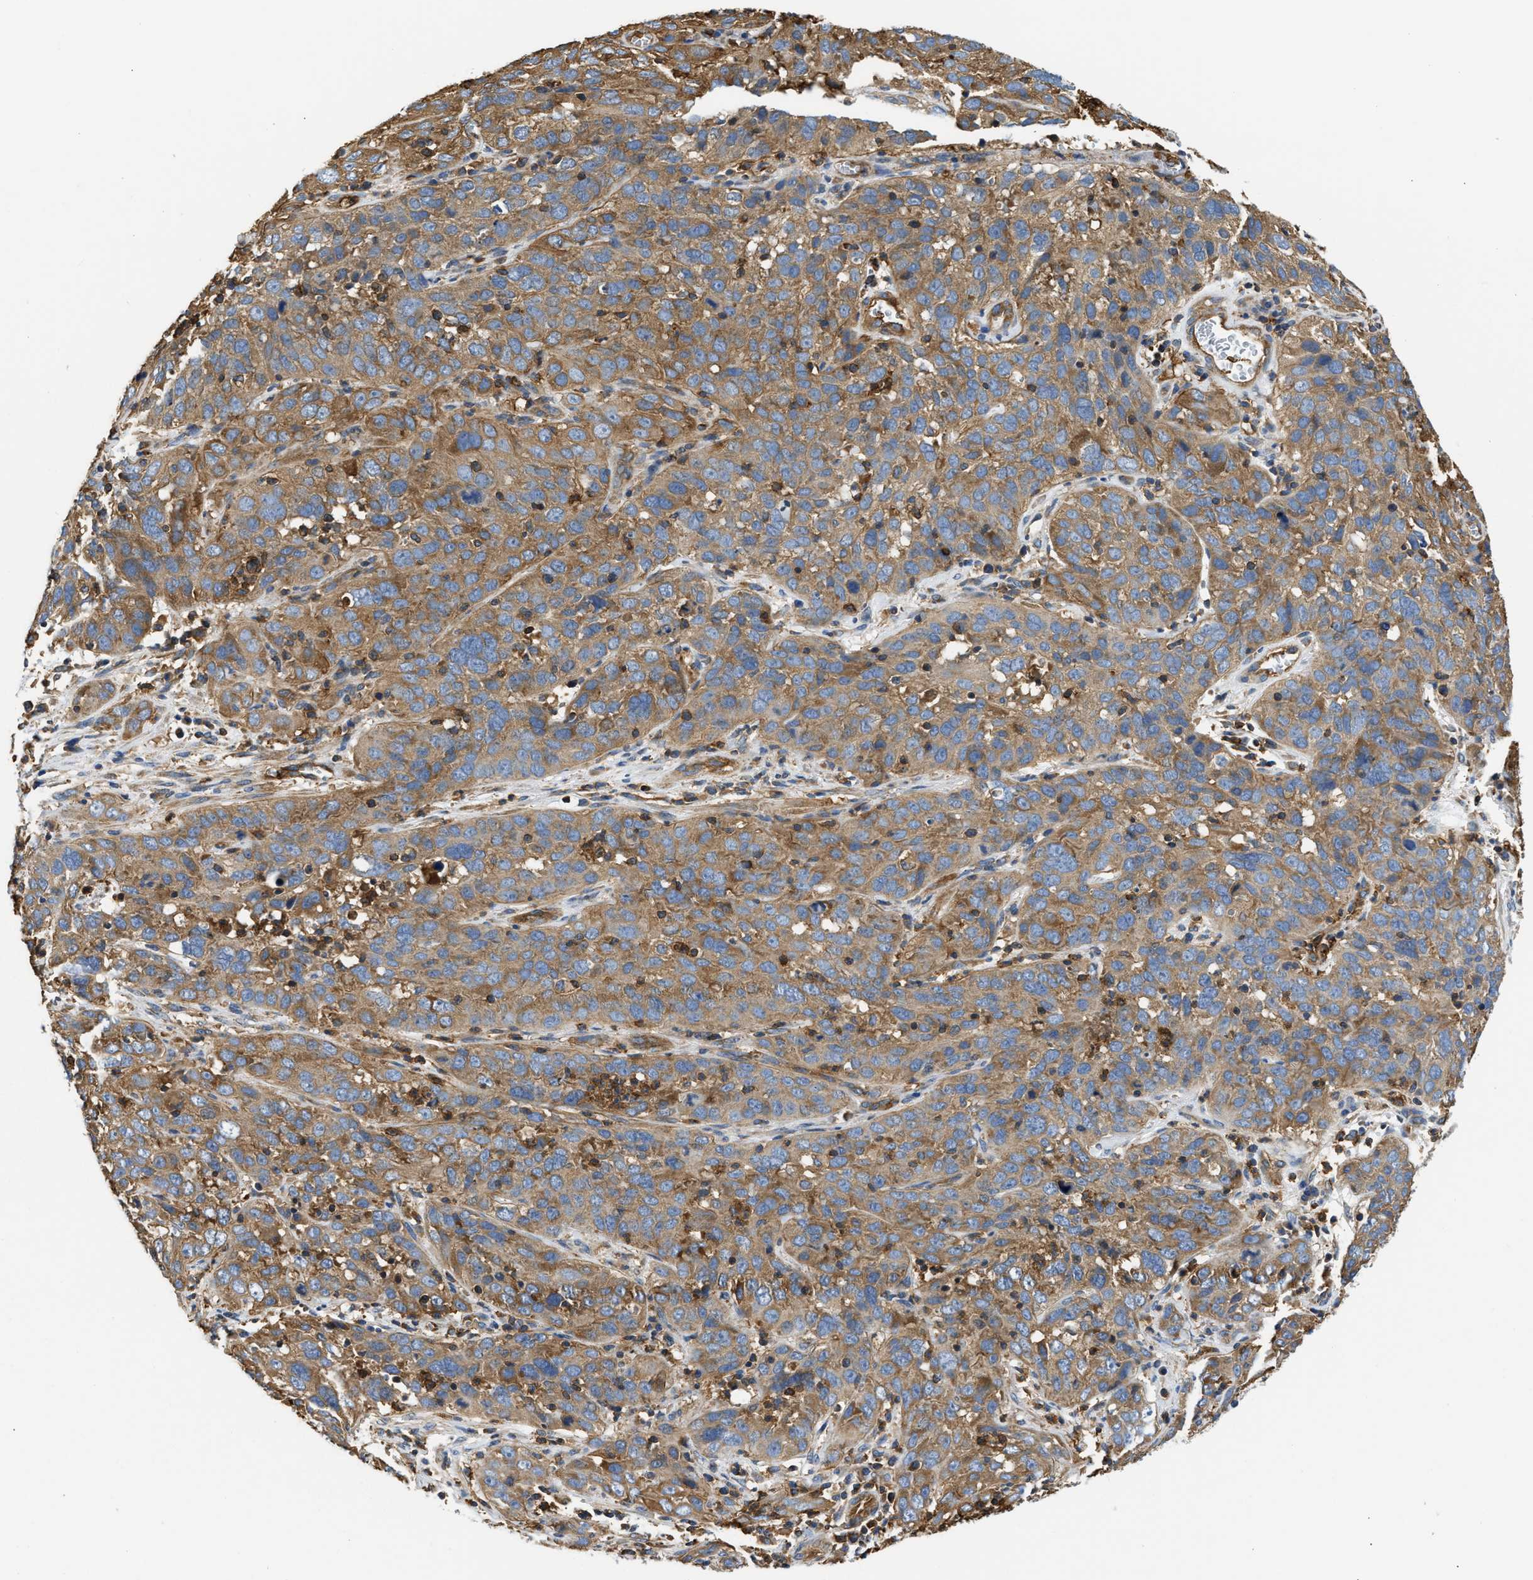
{"staining": {"intensity": "moderate", "quantity": ">75%", "location": "cytoplasmic/membranous"}, "tissue": "cervical cancer", "cell_type": "Tumor cells", "image_type": "cancer", "snomed": [{"axis": "morphology", "description": "Squamous cell carcinoma, NOS"}, {"axis": "topography", "description": "Cervix"}], "caption": "Protein expression analysis of cervical cancer (squamous cell carcinoma) shows moderate cytoplasmic/membranous expression in approximately >75% of tumor cells.", "gene": "SAMD9L", "patient": {"sex": "female", "age": 32}}